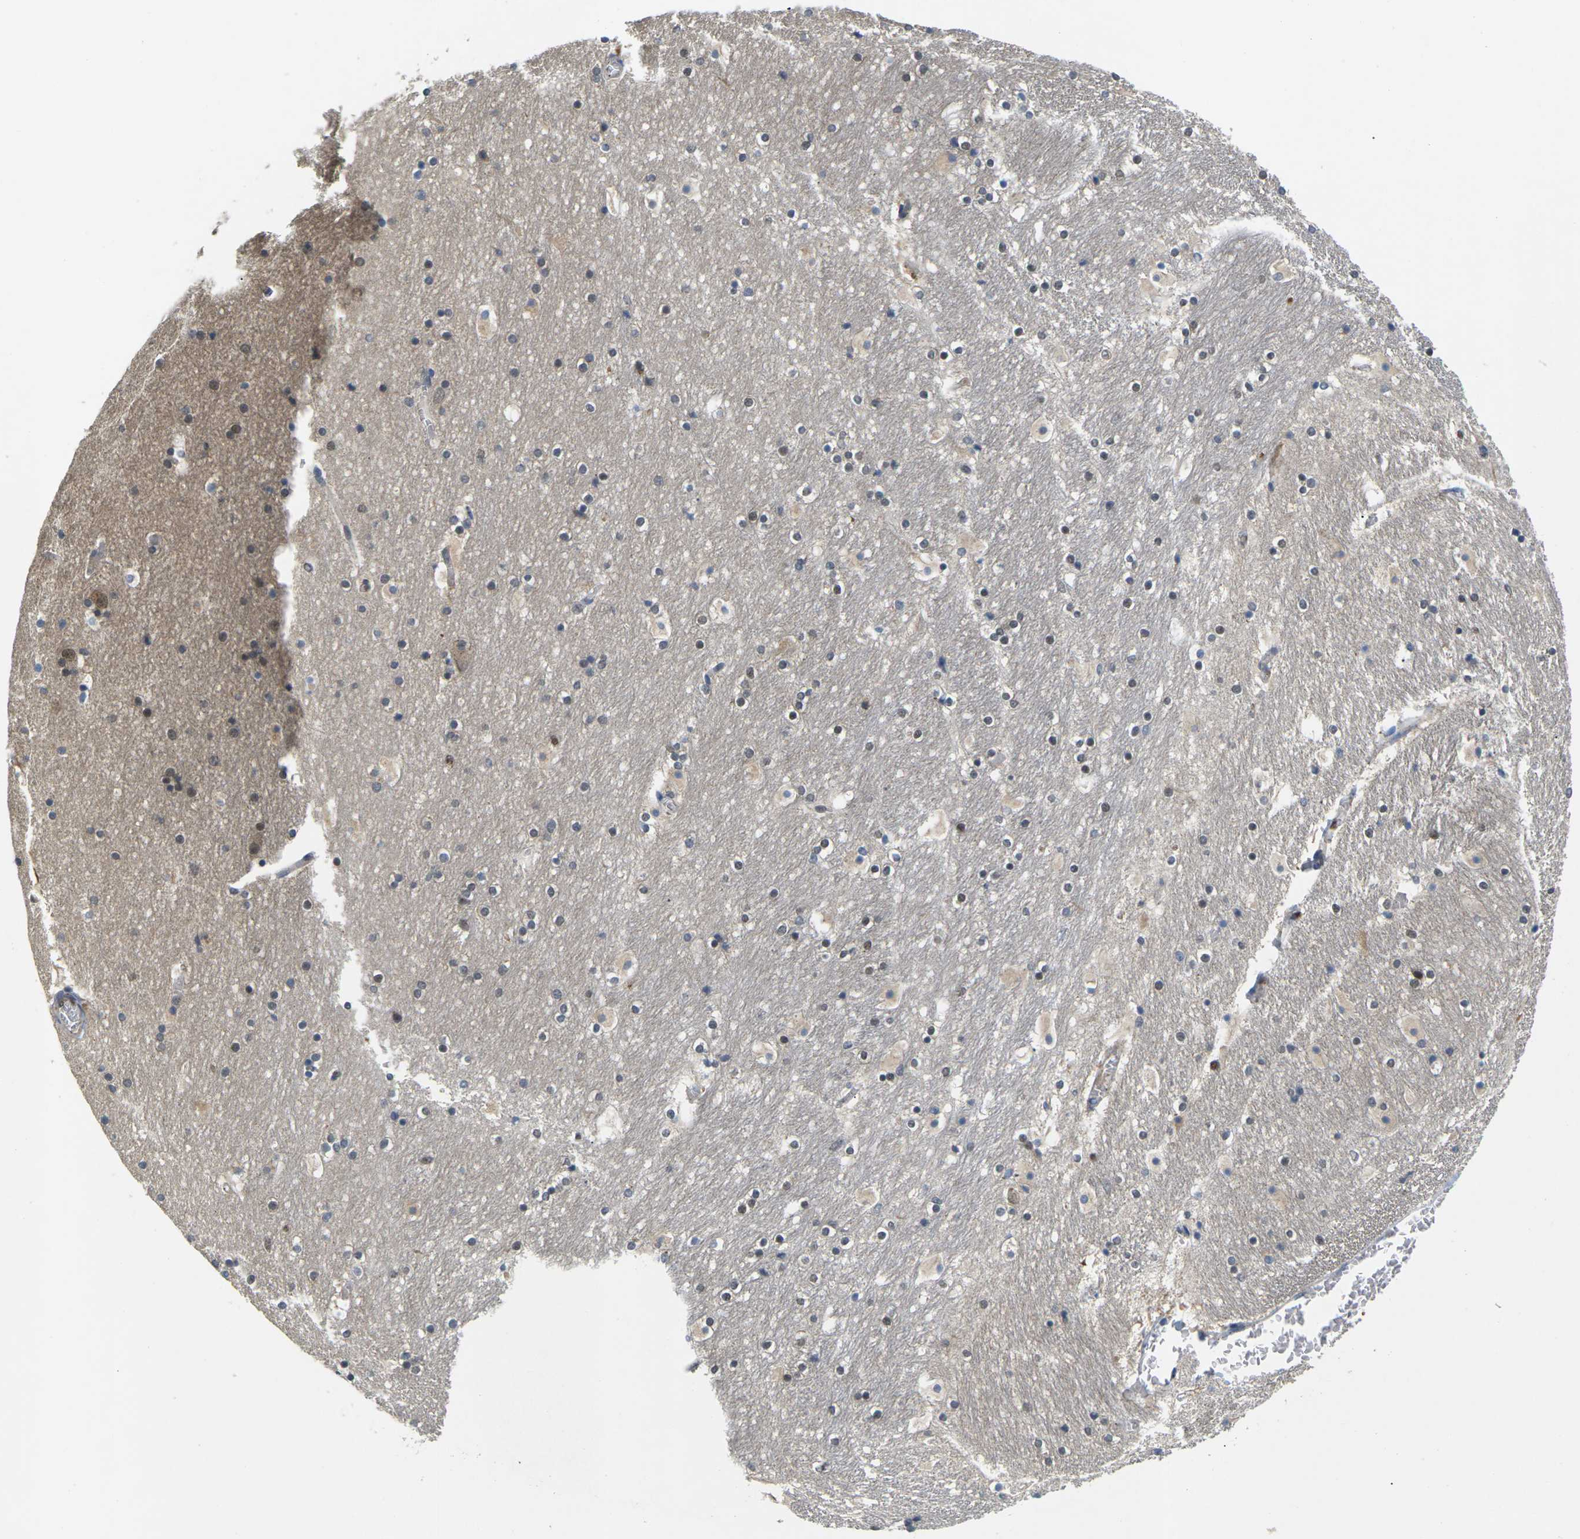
{"staining": {"intensity": "moderate", "quantity": "<25%", "location": "nuclear"}, "tissue": "hippocampus", "cell_type": "Glial cells", "image_type": "normal", "snomed": [{"axis": "morphology", "description": "Normal tissue, NOS"}, {"axis": "topography", "description": "Hippocampus"}], "caption": "Immunohistochemical staining of normal human hippocampus reveals <25% levels of moderate nuclear protein expression in about <25% of glial cells. The staining was performed using DAB to visualize the protein expression in brown, while the nuclei were stained in blue with hematoxylin (Magnification: 20x).", "gene": "ERBB4", "patient": {"sex": "male", "age": 45}}